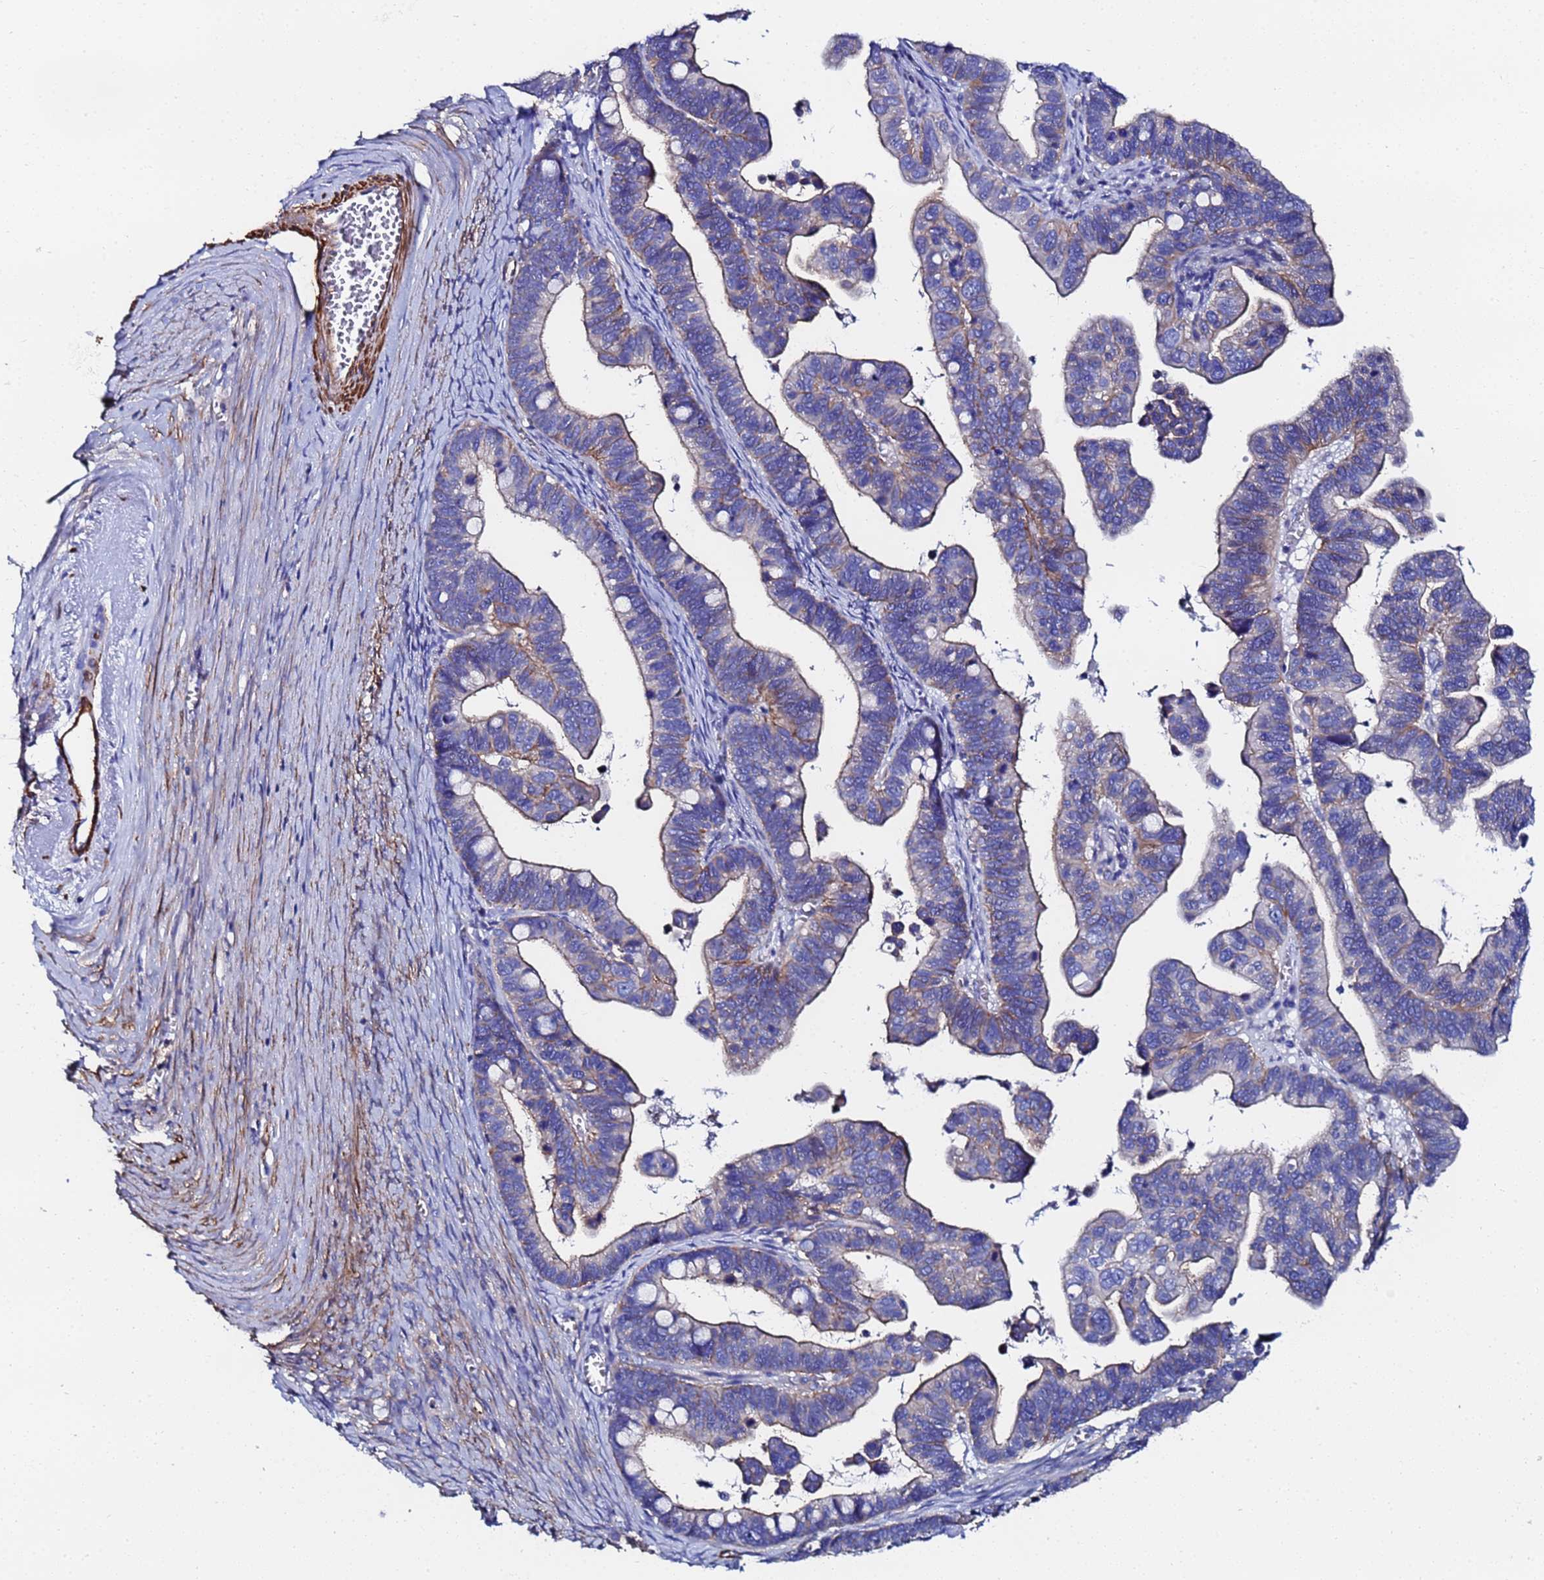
{"staining": {"intensity": "weak", "quantity": ">75%", "location": "cytoplasmic/membranous"}, "tissue": "ovarian cancer", "cell_type": "Tumor cells", "image_type": "cancer", "snomed": [{"axis": "morphology", "description": "Cystadenocarcinoma, serous, NOS"}, {"axis": "topography", "description": "Ovary"}], "caption": "Ovarian cancer stained with a brown dye exhibits weak cytoplasmic/membranous positive positivity in about >75% of tumor cells.", "gene": "RAB39B", "patient": {"sex": "female", "age": 56}}